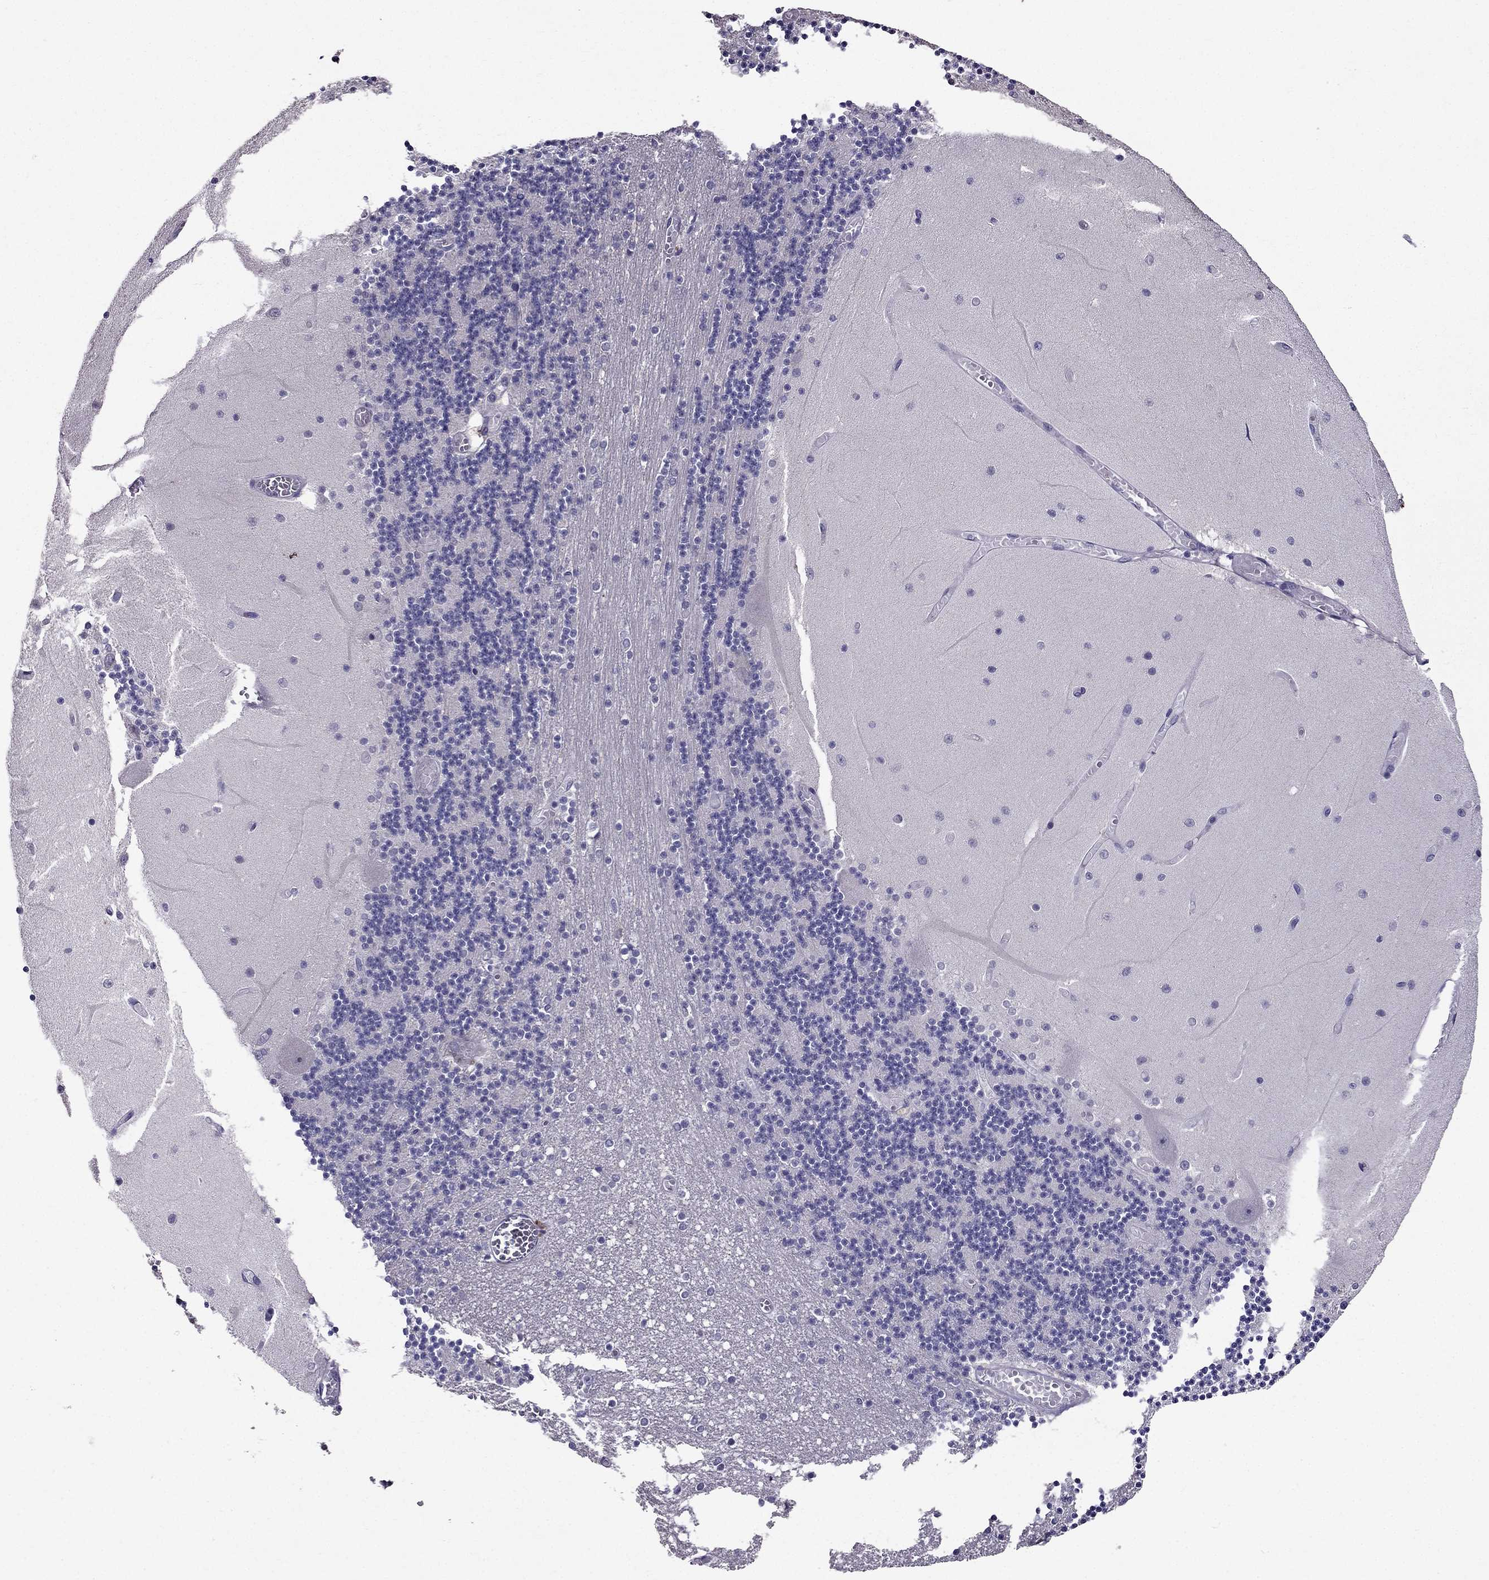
{"staining": {"intensity": "negative", "quantity": "none", "location": "none"}, "tissue": "cerebellum", "cell_type": "Cells in granular layer", "image_type": "normal", "snomed": [{"axis": "morphology", "description": "Normal tissue, NOS"}, {"axis": "topography", "description": "Cerebellum"}], "caption": "Immunohistochemistry image of benign cerebellum stained for a protein (brown), which demonstrates no expression in cells in granular layer. (DAB immunohistochemistry, high magnification).", "gene": "DUSP15", "patient": {"sex": "female", "age": 28}}